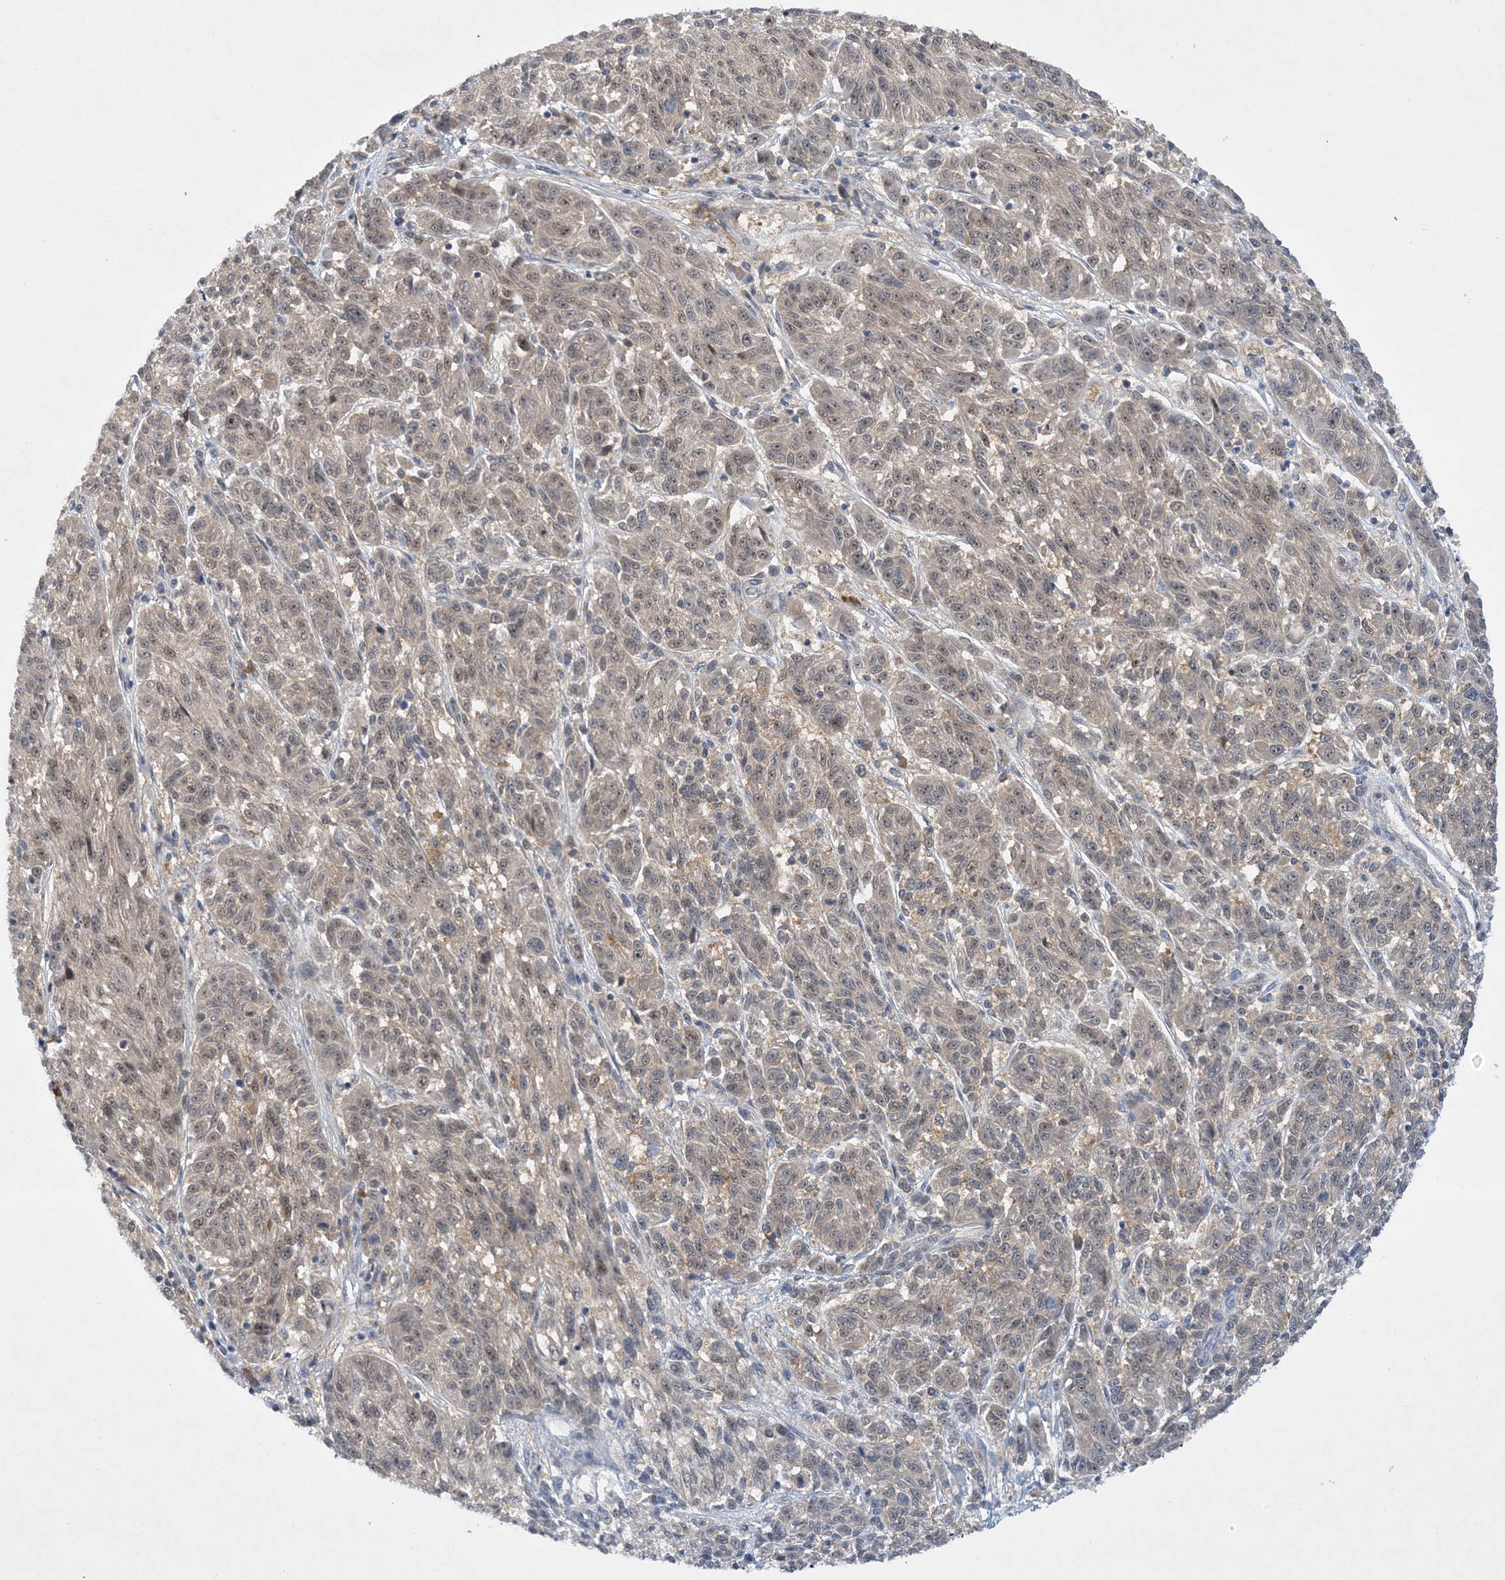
{"staining": {"intensity": "weak", "quantity": ">75%", "location": "nuclear"}, "tissue": "melanoma", "cell_type": "Tumor cells", "image_type": "cancer", "snomed": [{"axis": "morphology", "description": "Malignant melanoma, NOS"}, {"axis": "topography", "description": "Skin"}], "caption": "Malignant melanoma stained with a protein marker shows weak staining in tumor cells.", "gene": "UBE2E1", "patient": {"sex": "male", "age": 53}}